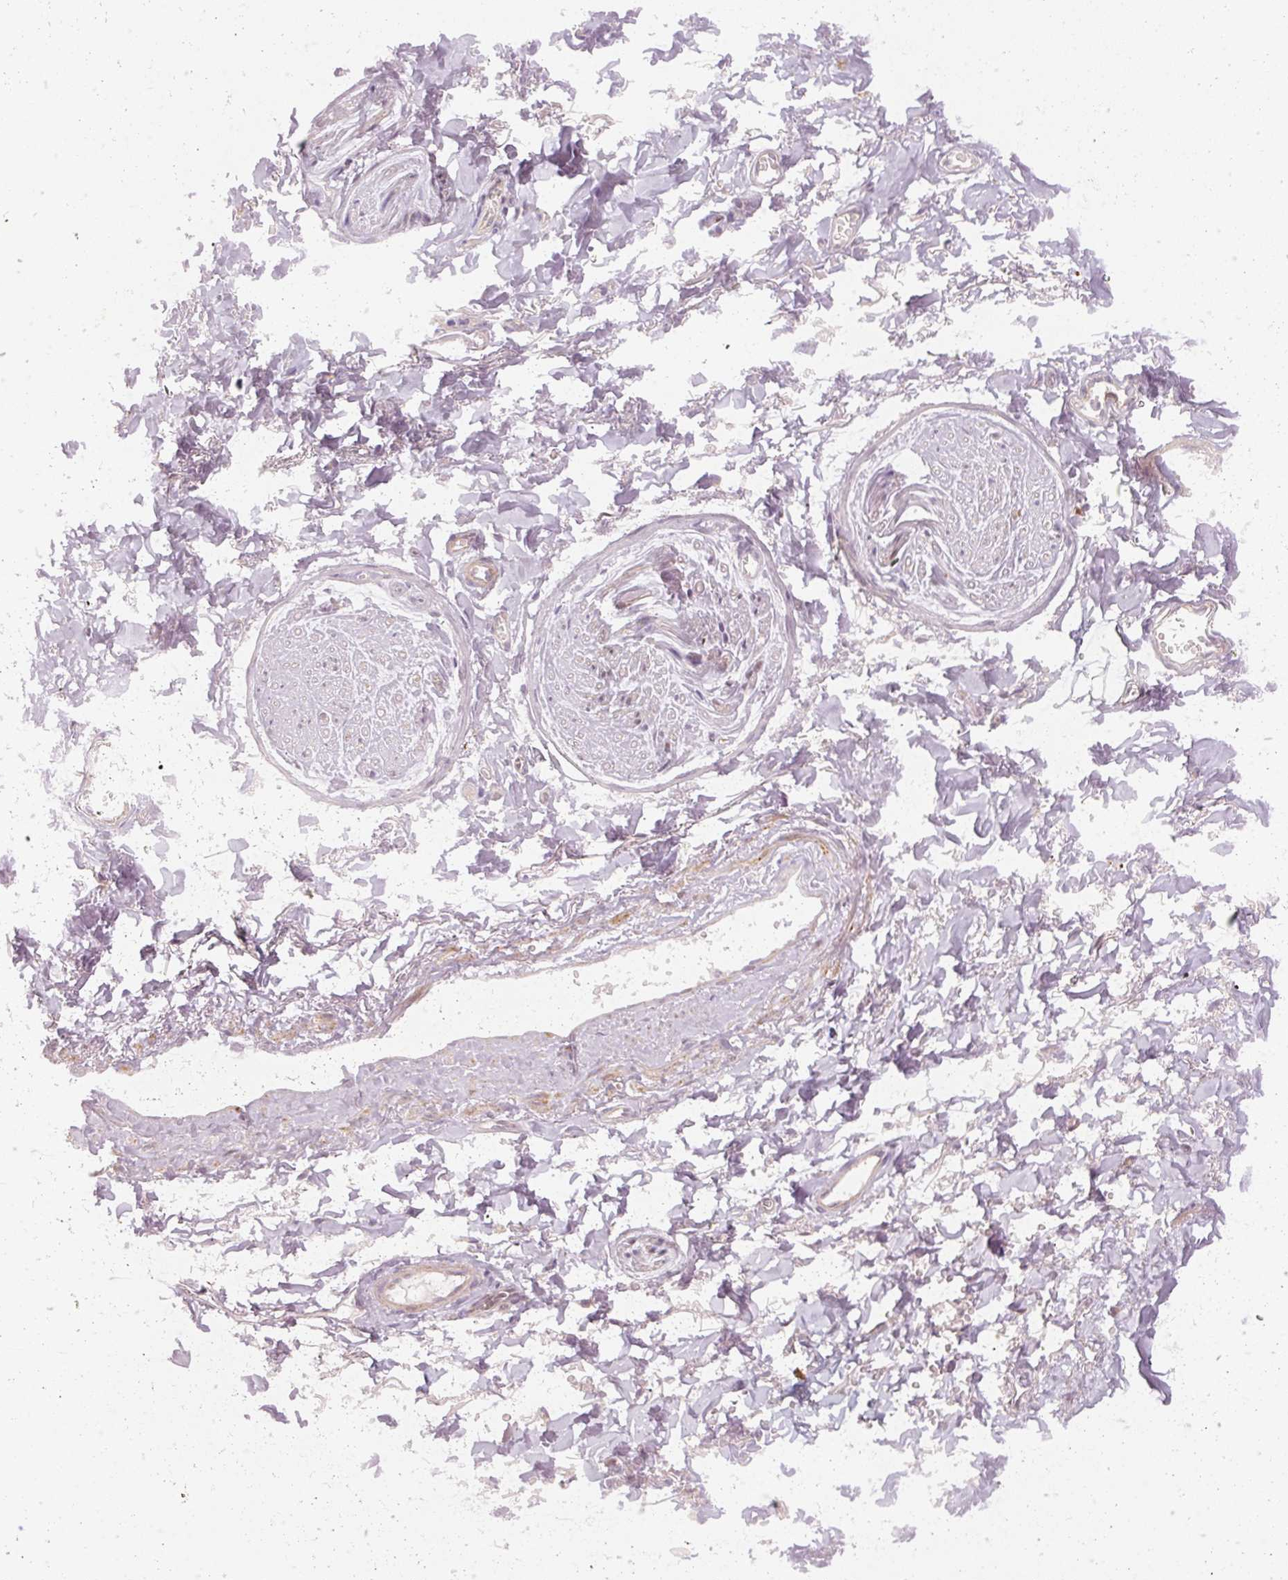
{"staining": {"intensity": "negative", "quantity": "none", "location": "none"}, "tissue": "soft tissue", "cell_type": "Fibroblasts", "image_type": "normal", "snomed": [{"axis": "morphology", "description": "Normal tissue, NOS"}, {"axis": "topography", "description": "Vulva"}, {"axis": "topography", "description": "Vagina"}, {"axis": "topography", "description": "Peripheral nerve tissue"}], "caption": "Immunohistochemistry (IHC) micrograph of unremarkable soft tissue: soft tissue stained with DAB reveals no significant protein expression in fibroblasts.", "gene": "DAPP1", "patient": {"sex": "female", "age": 66}}